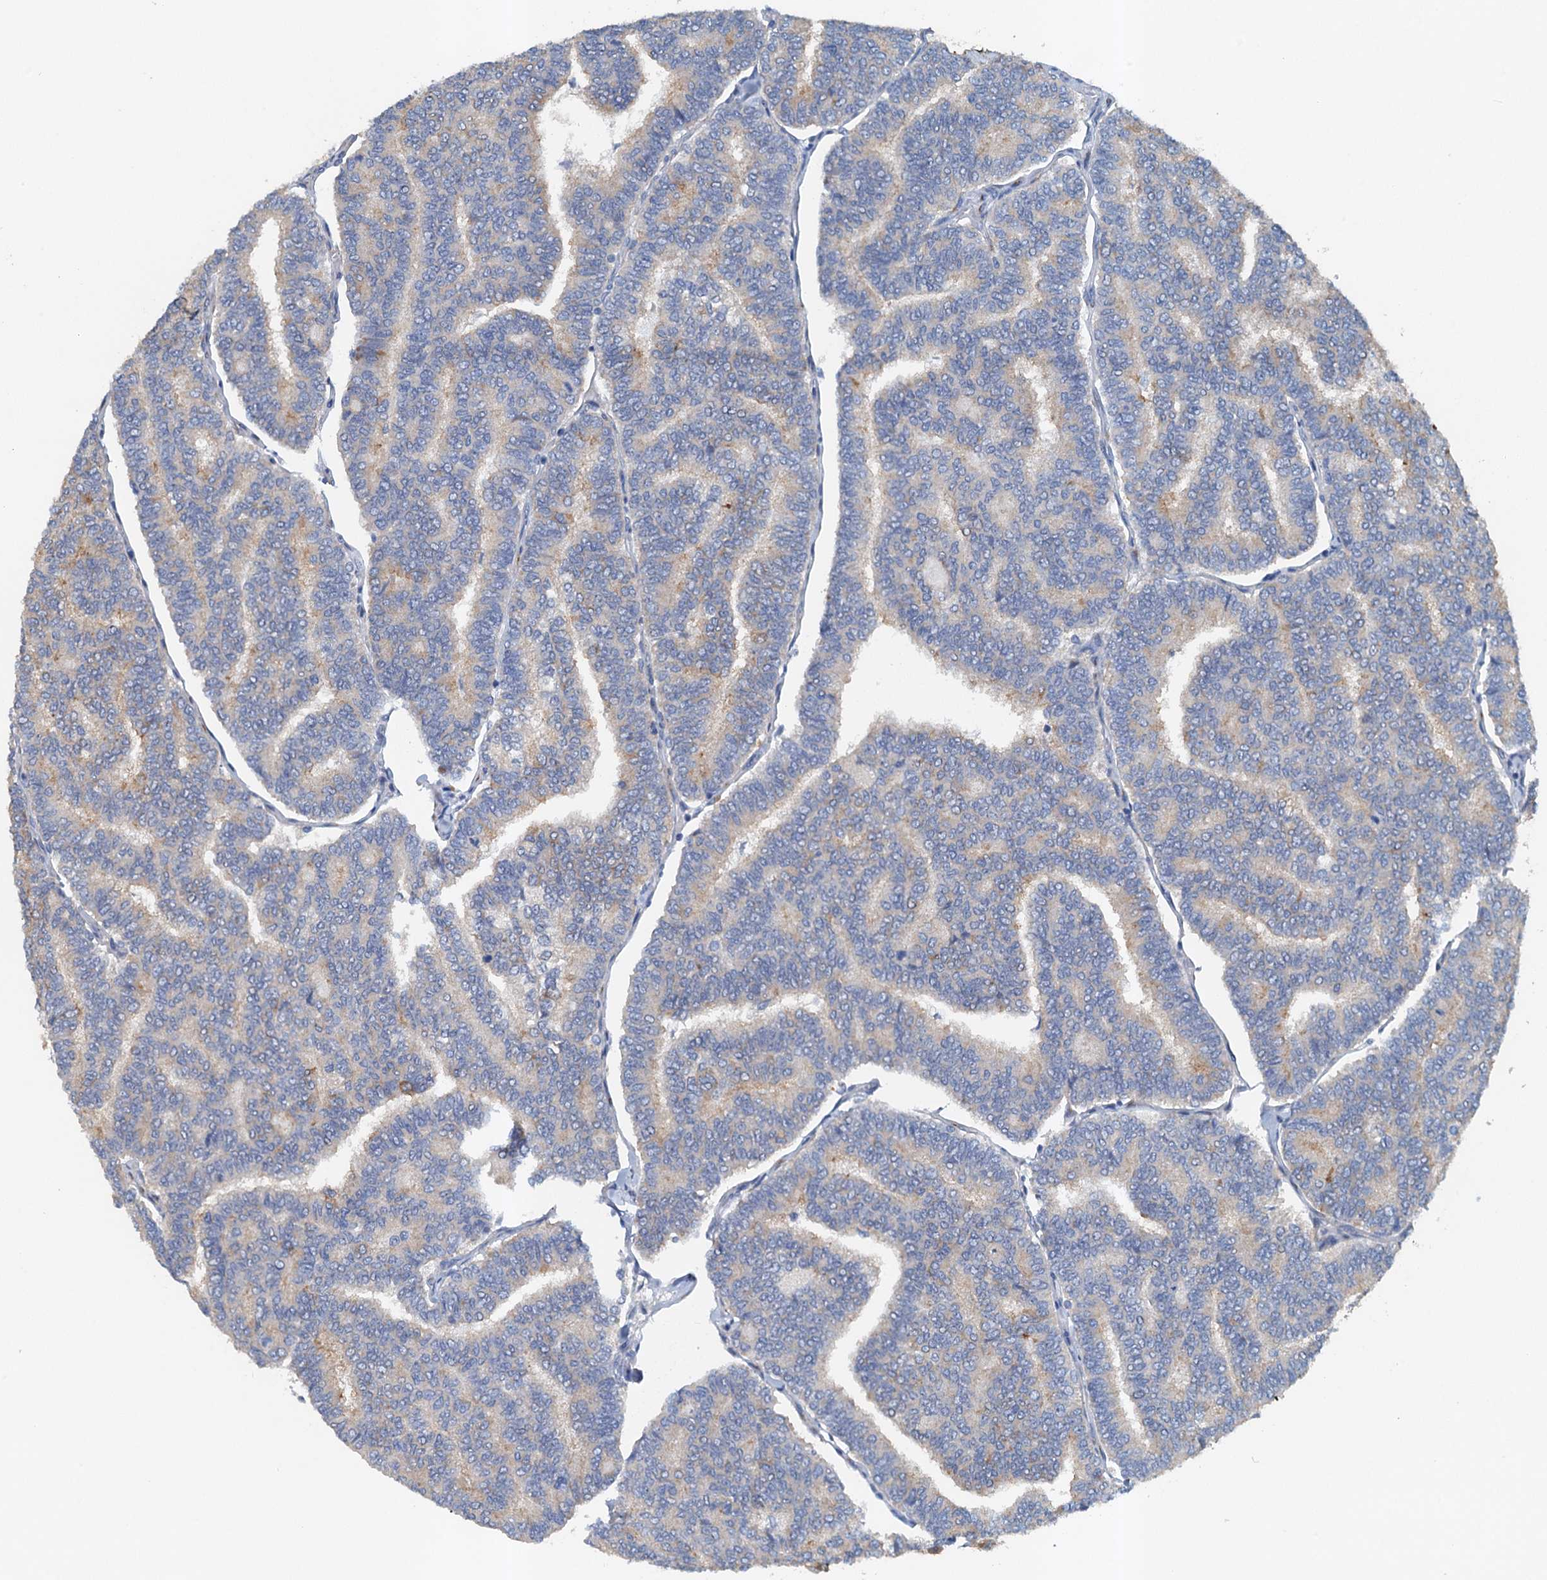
{"staining": {"intensity": "weak", "quantity": "<25%", "location": "cytoplasmic/membranous"}, "tissue": "thyroid cancer", "cell_type": "Tumor cells", "image_type": "cancer", "snomed": [{"axis": "morphology", "description": "Papillary adenocarcinoma, NOS"}, {"axis": "topography", "description": "Thyroid gland"}], "caption": "Immunohistochemistry (IHC) histopathology image of neoplastic tissue: human papillary adenocarcinoma (thyroid) stained with DAB (3,3'-diaminobenzidine) displays no significant protein expression in tumor cells.", "gene": "NBEA", "patient": {"sex": "female", "age": 35}}